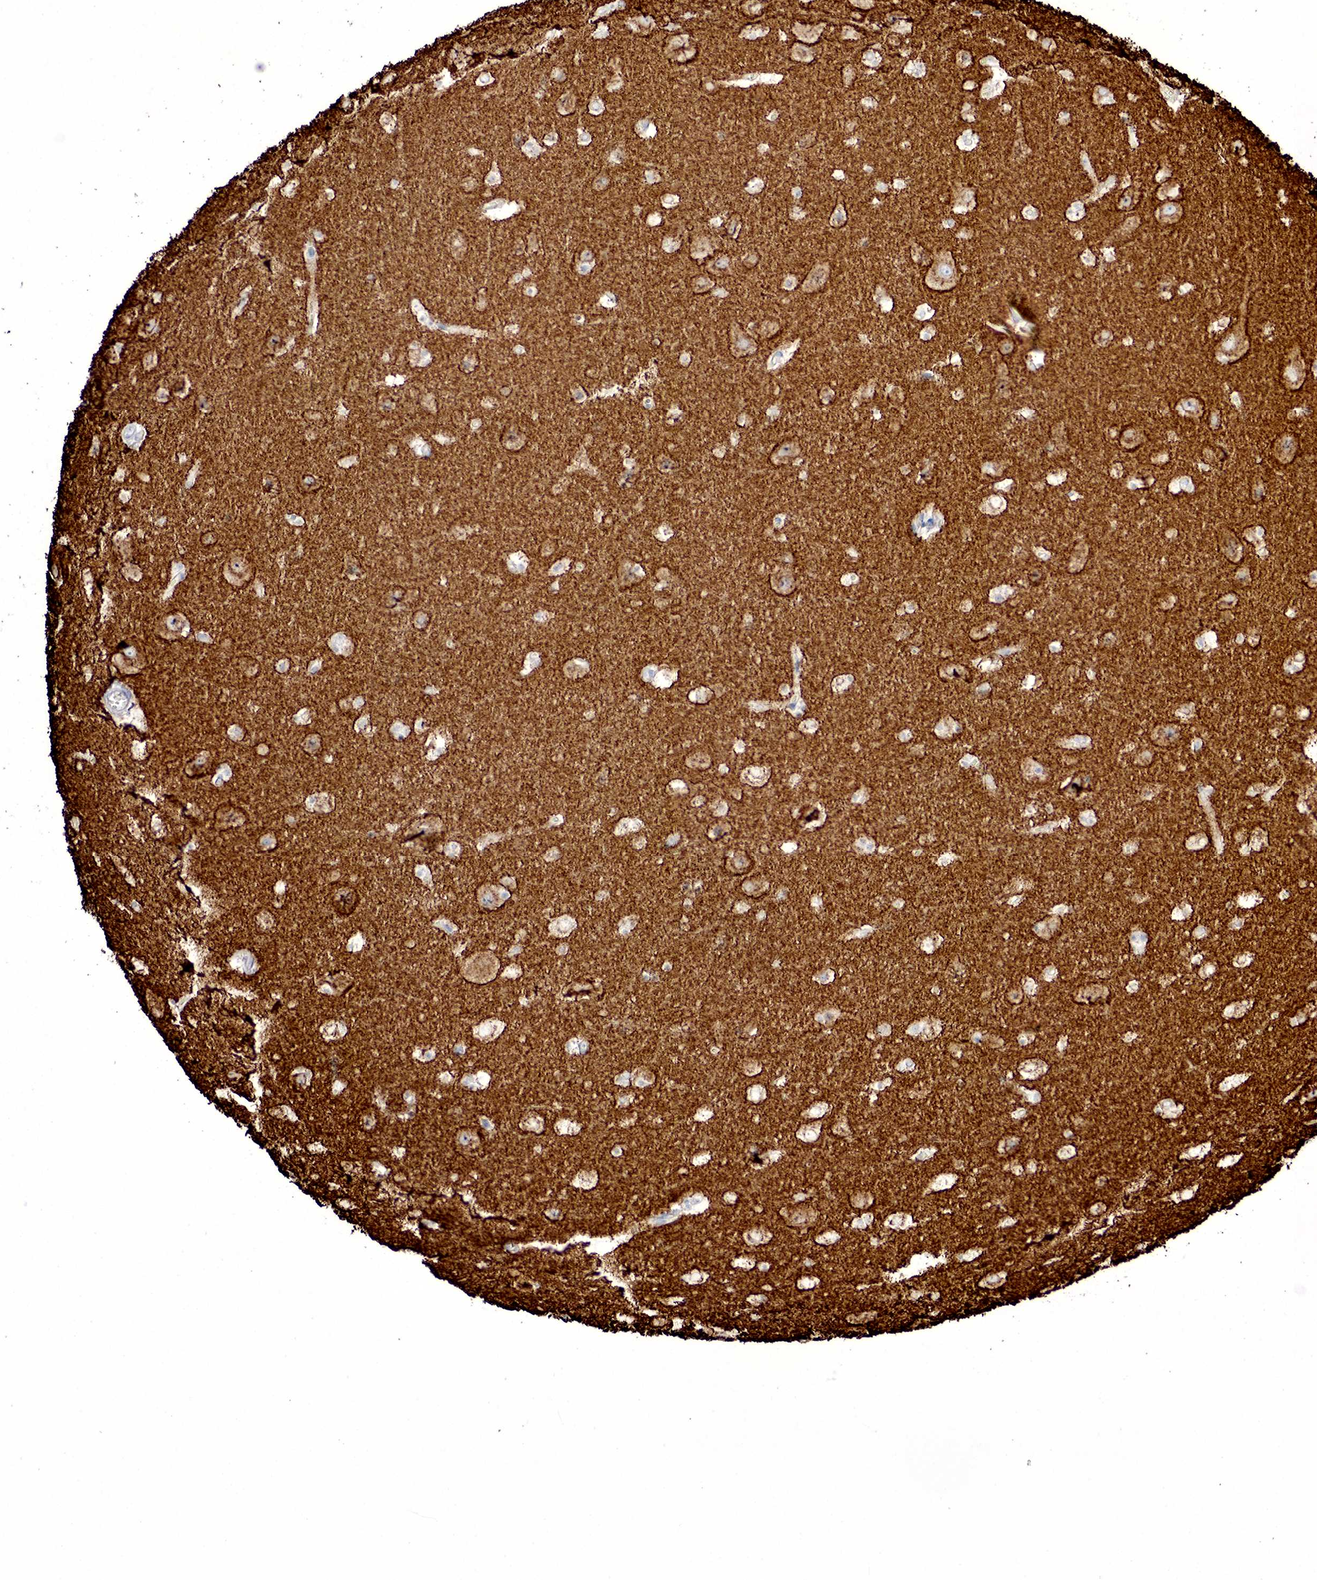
{"staining": {"intensity": "weak", "quantity": "25%-75%", "location": "cytoplasmic/membranous"}, "tissue": "cerebral cortex", "cell_type": "Endothelial cells", "image_type": "normal", "snomed": [{"axis": "morphology", "description": "Normal tissue, NOS"}, {"axis": "topography", "description": "Cerebral cortex"}], "caption": "About 25%-75% of endothelial cells in benign cerebral cortex reveal weak cytoplasmic/membranous protein expression as visualized by brown immunohistochemical staining.", "gene": "SYP", "patient": {"sex": "male", "age": 45}}